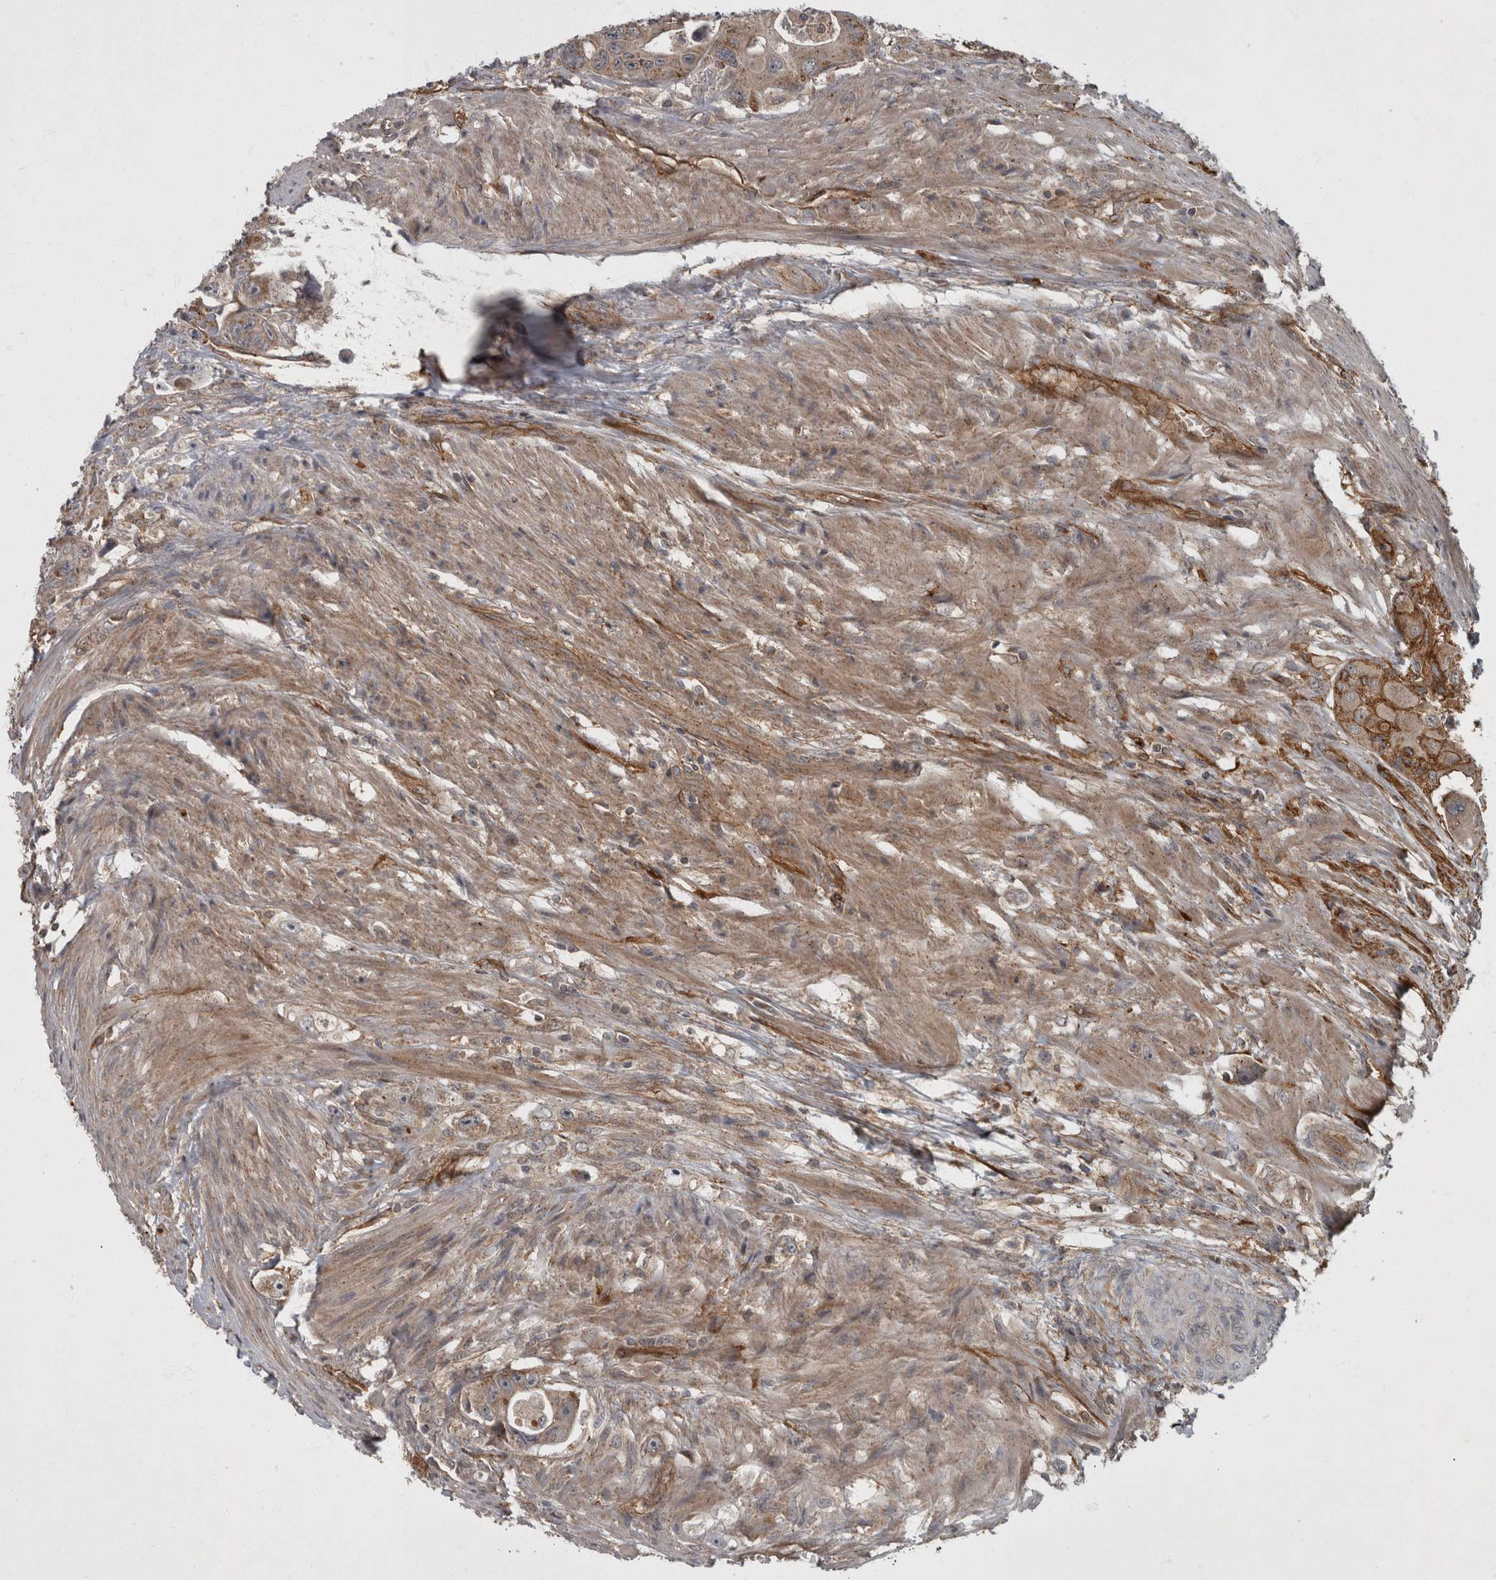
{"staining": {"intensity": "weak", "quantity": ">75%", "location": "cytoplasmic/membranous"}, "tissue": "colorectal cancer", "cell_type": "Tumor cells", "image_type": "cancer", "snomed": [{"axis": "morphology", "description": "Adenocarcinoma, NOS"}, {"axis": "topography", "description": "Colon"}], "caption": "This is an image of immunohistochemistry (IHC) staining of colorectal cancer (adenocarcinoma), which shows weak staining in the cytoplasmic/membranous of tumor cells.", "gene": "VEGFD", "patient": {"sex": "female", "age": 46}}